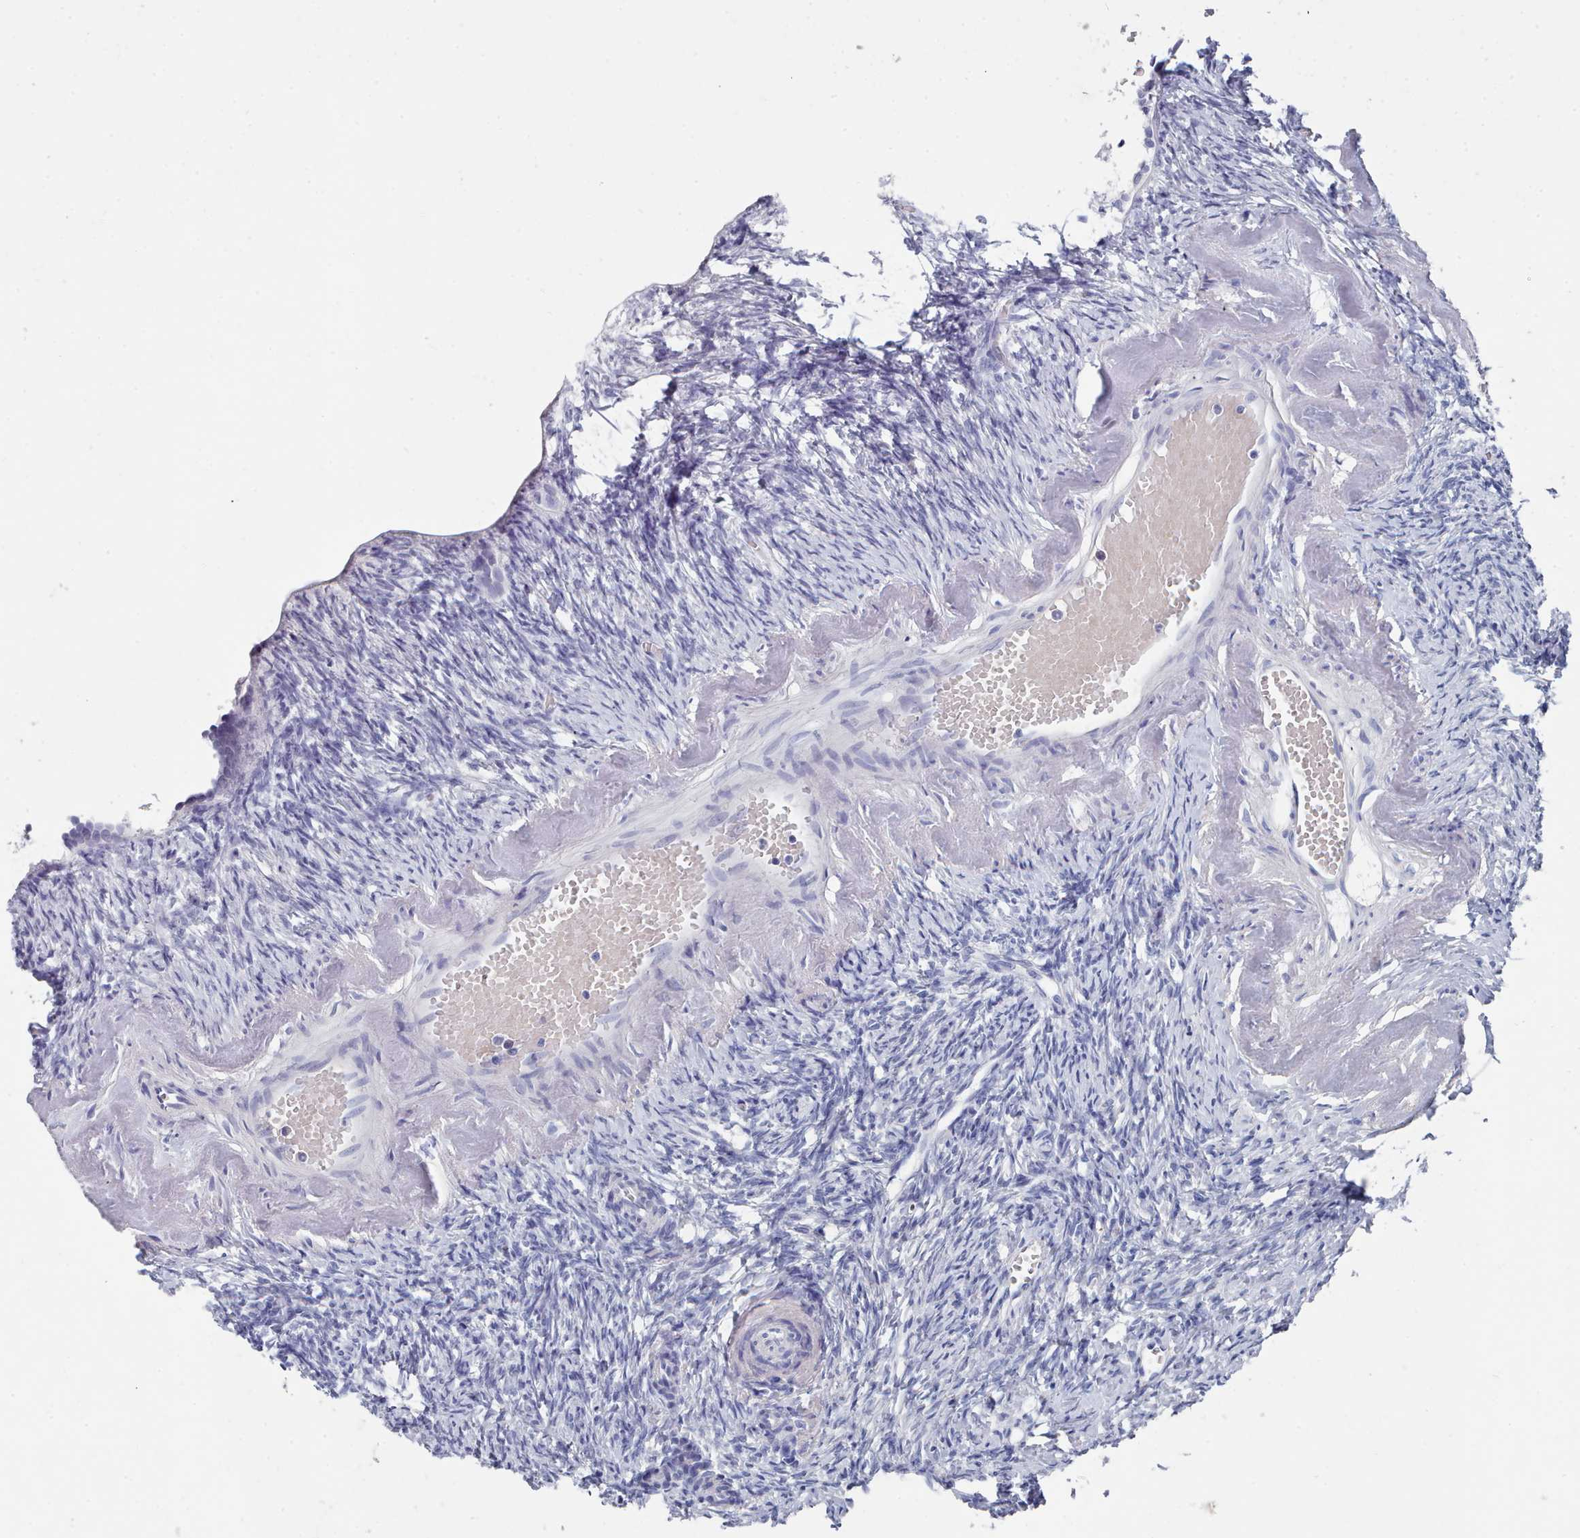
{"staining": {"intensity": "negative", "quantity": "none", "location": "none"}, "tissue": "ovary", "cell_type": "Follicle cells", "image_type": "normal", "snomed": [{"axis": "morphology", "description": "Normal tissue, NOS"}, {"axis": "topography", "description": "Ovary"}], "caption": "The histopathology image exhibits no staining of follicle cells in normal ovary. (Brightfield microscopy of DAB (3,3'-diaminobenzidine) immunohistochemistry at high magnification).", "gene": "ACAD11", "patient": {"sex": "female", "age": 51}}